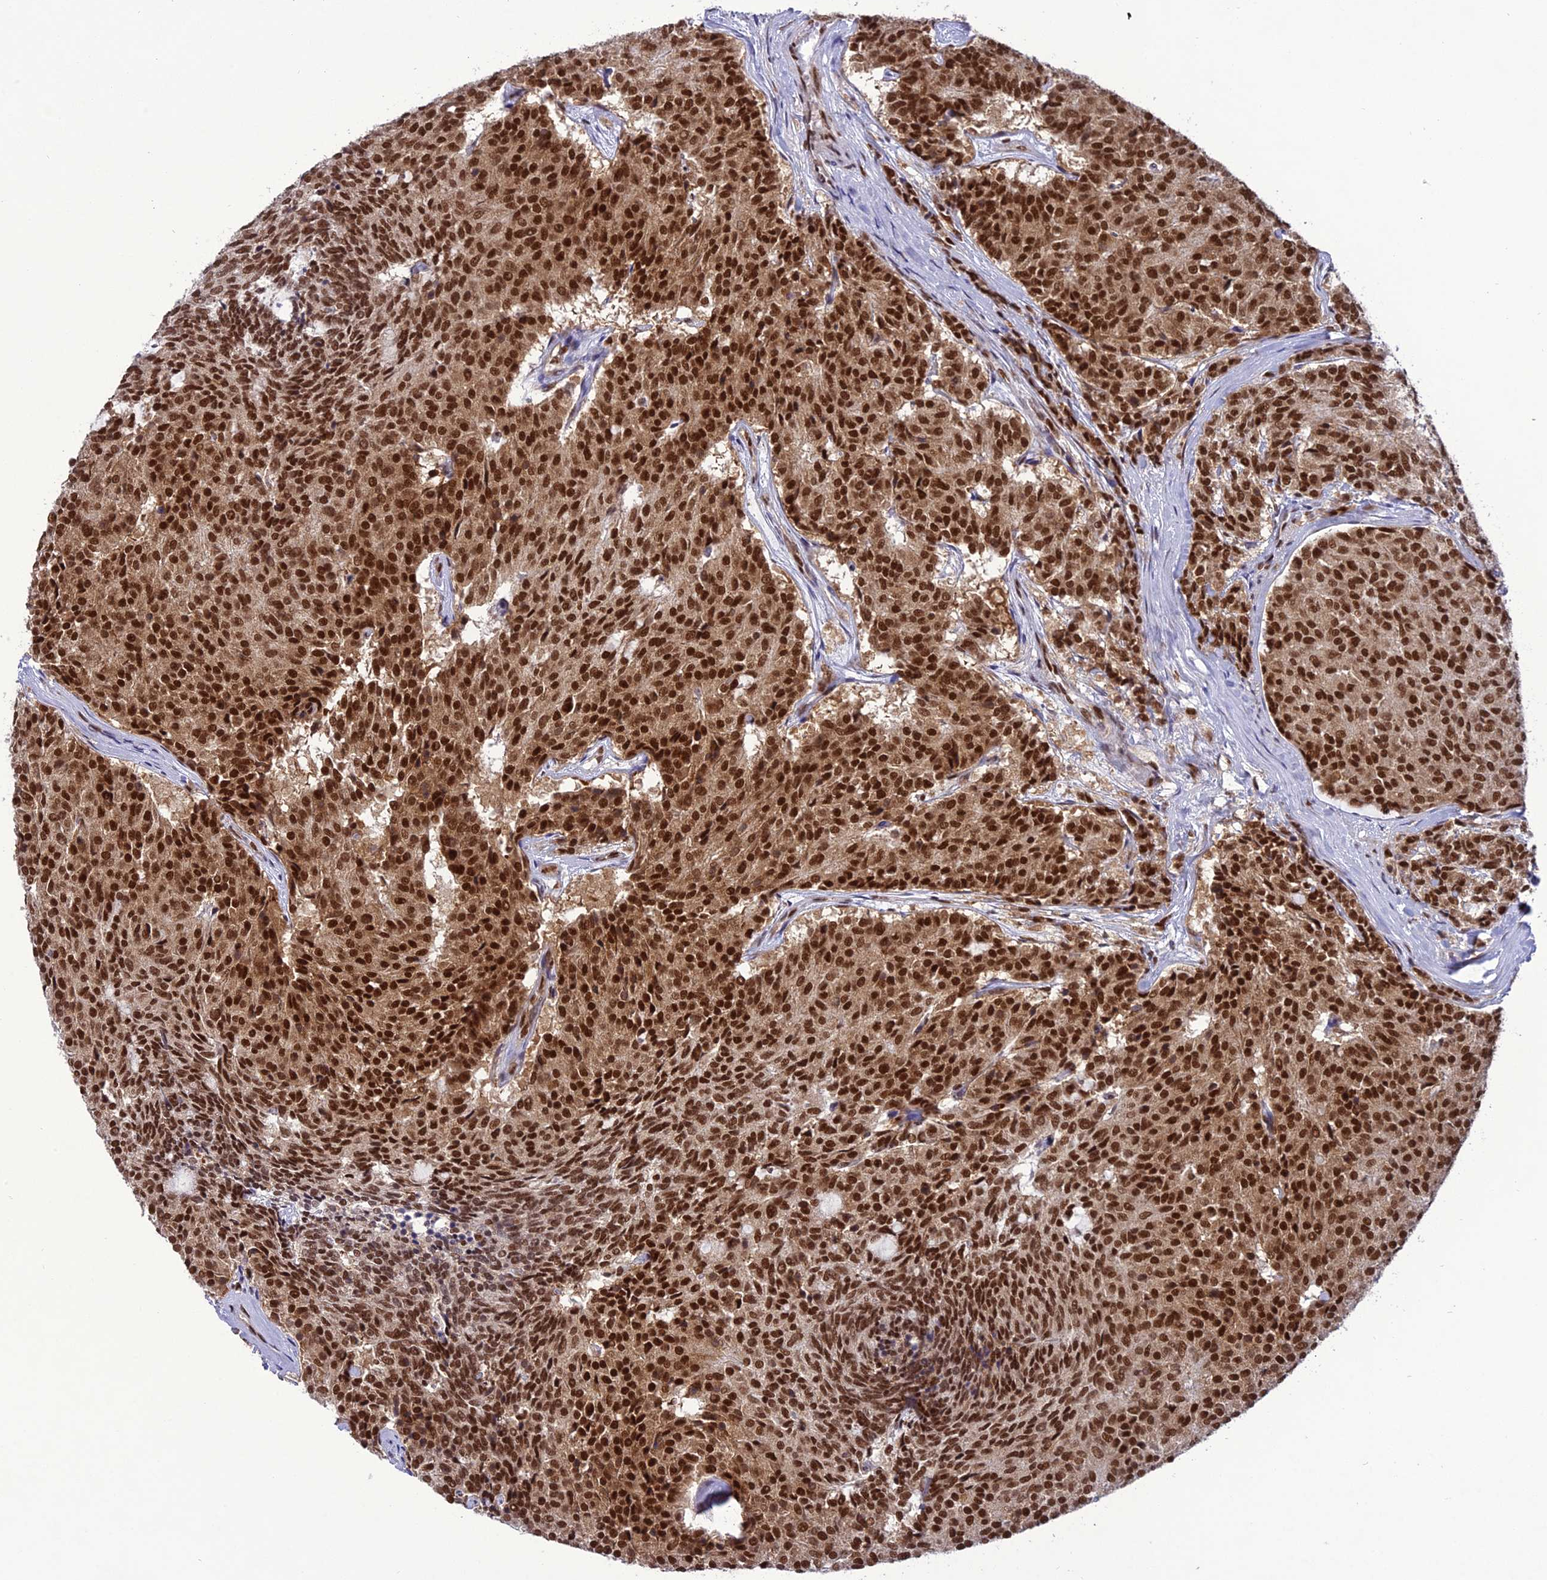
{"staining": {"intensity": "strong", "quantity": ">75%", "location": "nuclear"}, "tissue": "carcinoid", "cell_type": "Tumor cells", "image_type": "cancer", "snomed": [{"axis": "morphology", "description": "Carcinoid, malignant, NOS"}, {"axis": "topography", "description": "Pancreas"}], "caption": "A histopathology image of human malignant carcinoid stained for a protein displays strong nuclear brown staining in tumor cells. The staining was performed using DAB, with brown indicating positive protein expression. Nuclei are stained blue with hematoxylin.", "gene": "DDX1", "patient": {"sex": "female", "age": 54}}